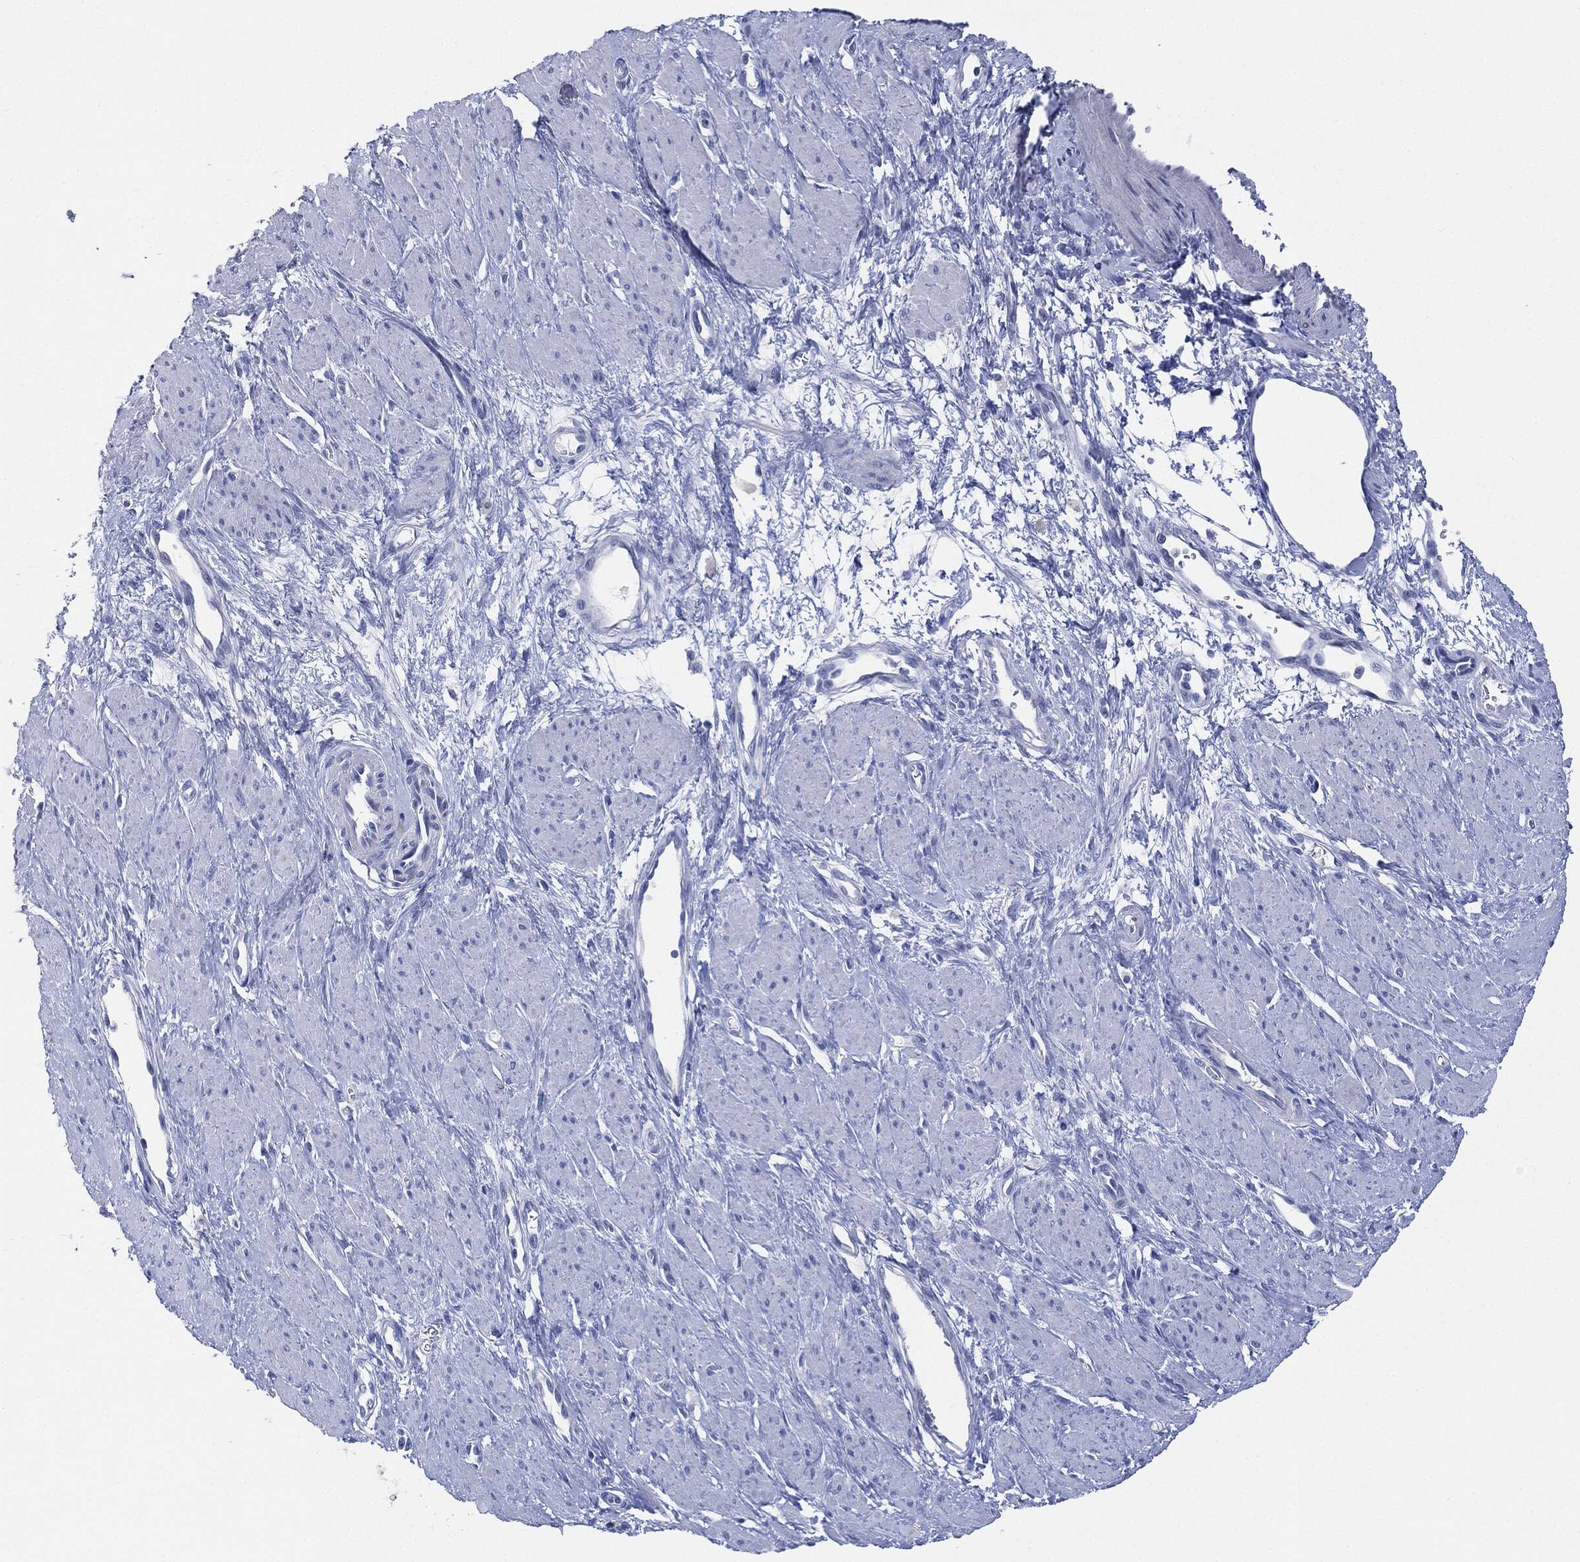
{"staining": {"intensity": "negative", "quantity": "none", "location": "none"}, "tissue": "smooth muscle", "cell_type": "Smooth muscle cells", "image_type": "normal", "snomed": [{"axis": "morphology", "description": "Normal tissue, NOS"}, {"axis": "topography", "description": "Smooth muscle"}, {"axis": "topography", "description": "Uterus"}], "caption": "DAB (3,3'-diaminobenzidine) immunohistochemical staining of normal human smooth muscle exhibits no significant positivity in smooth muscle cells. (DAB (3,3'-diaminobenzidine) immunohistochemistry (IHC) with hematoxylin counter stain).", "gene": "AFP", "patient": {"sex": "female", "age": 39}}